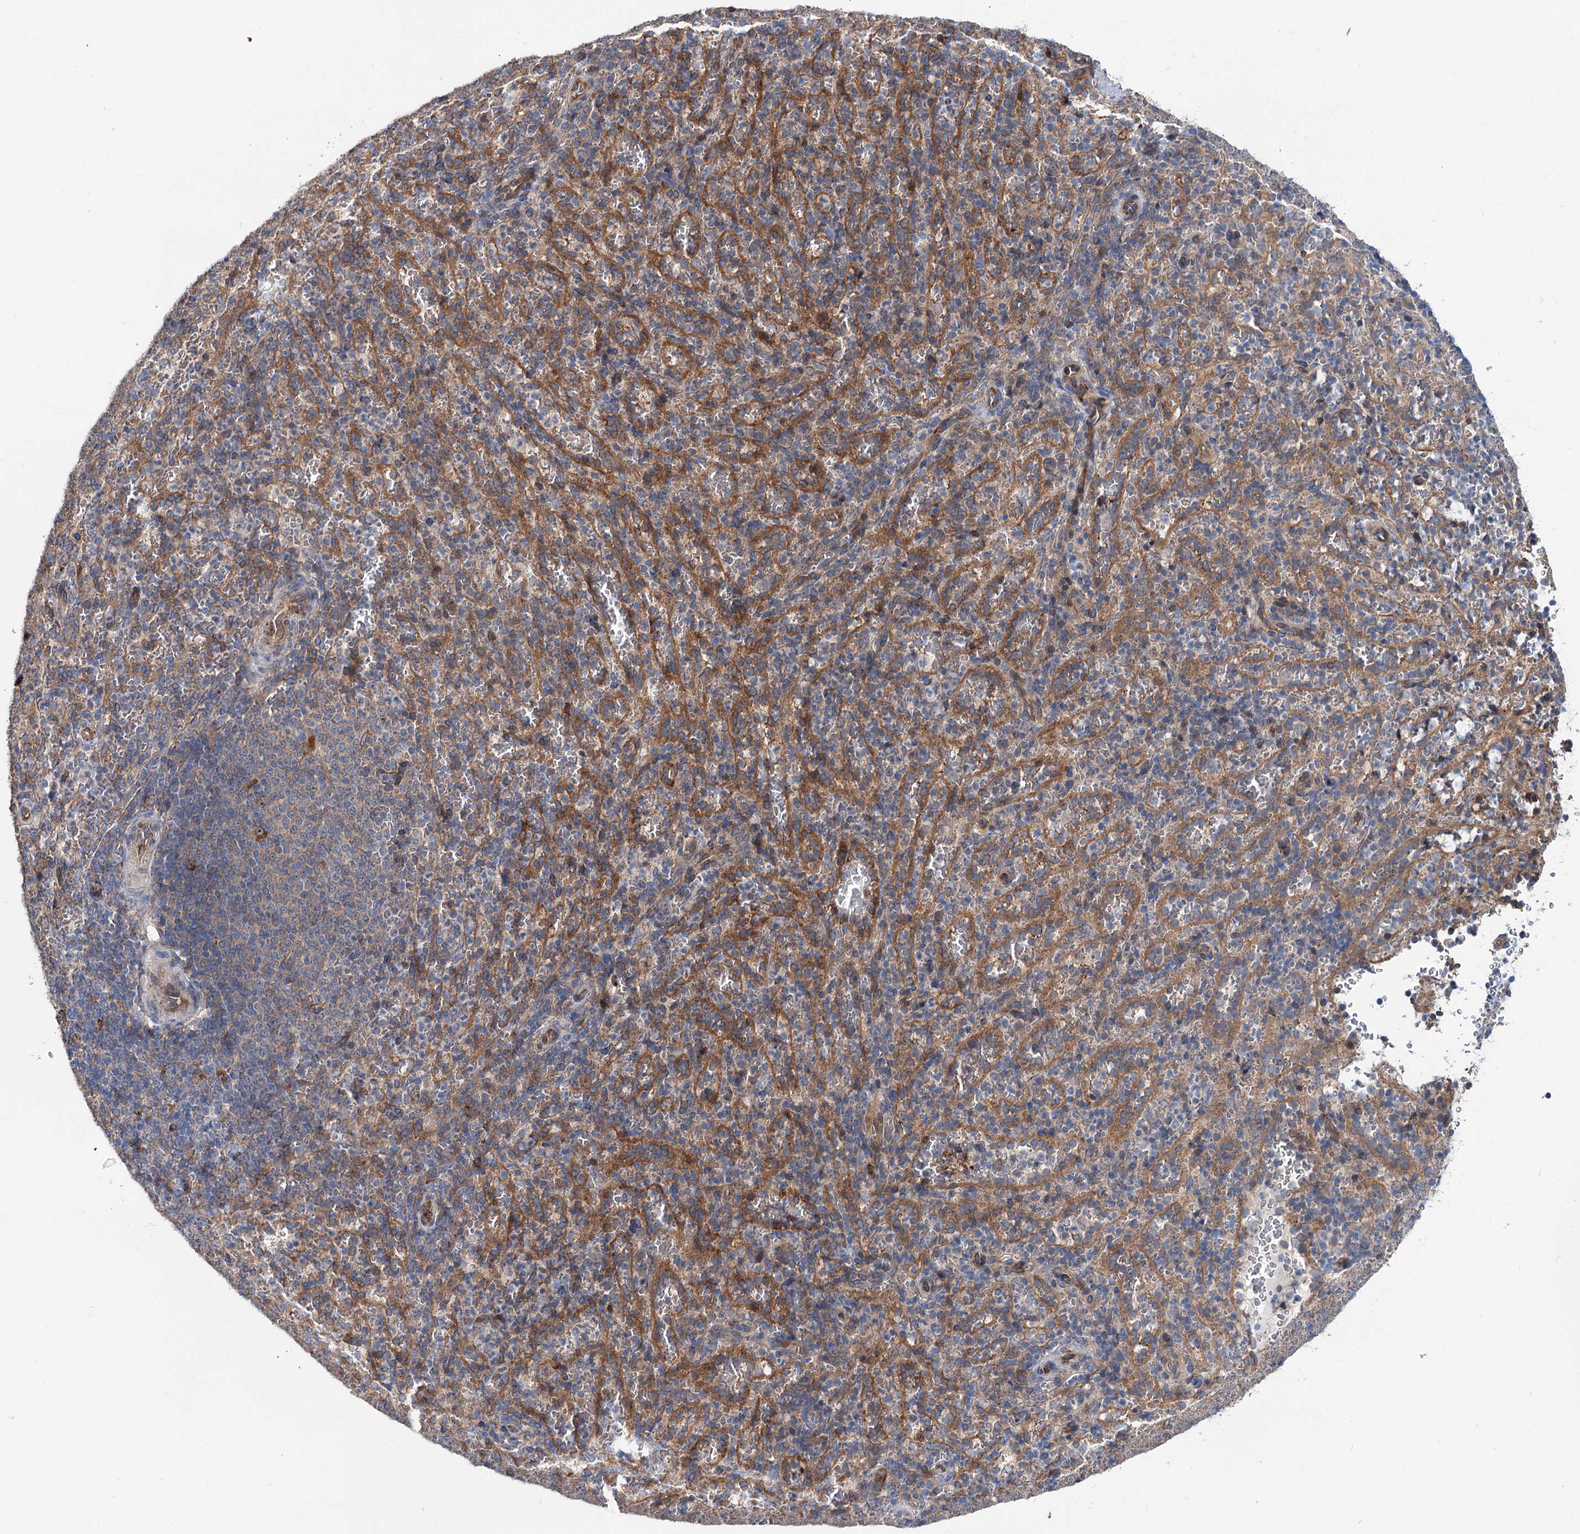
{"staining": {"intensity": "negative", "quantity": "none", "location": "none"}, "tissue": "spleen", "cell_type": "Cells in red pulp", "image_type": "normal", "snomed": [{"axis": "morphology", "description": "Normal tissue, NOS"}, {"axis": "topography", "description": "Spleen"}], "caption": "Micrograph shows no significant protein staining in cells in red pulp of unremarkable spleen.", "gene": "PTDSS2", "patient": {"sex": "female", "age": 21}}